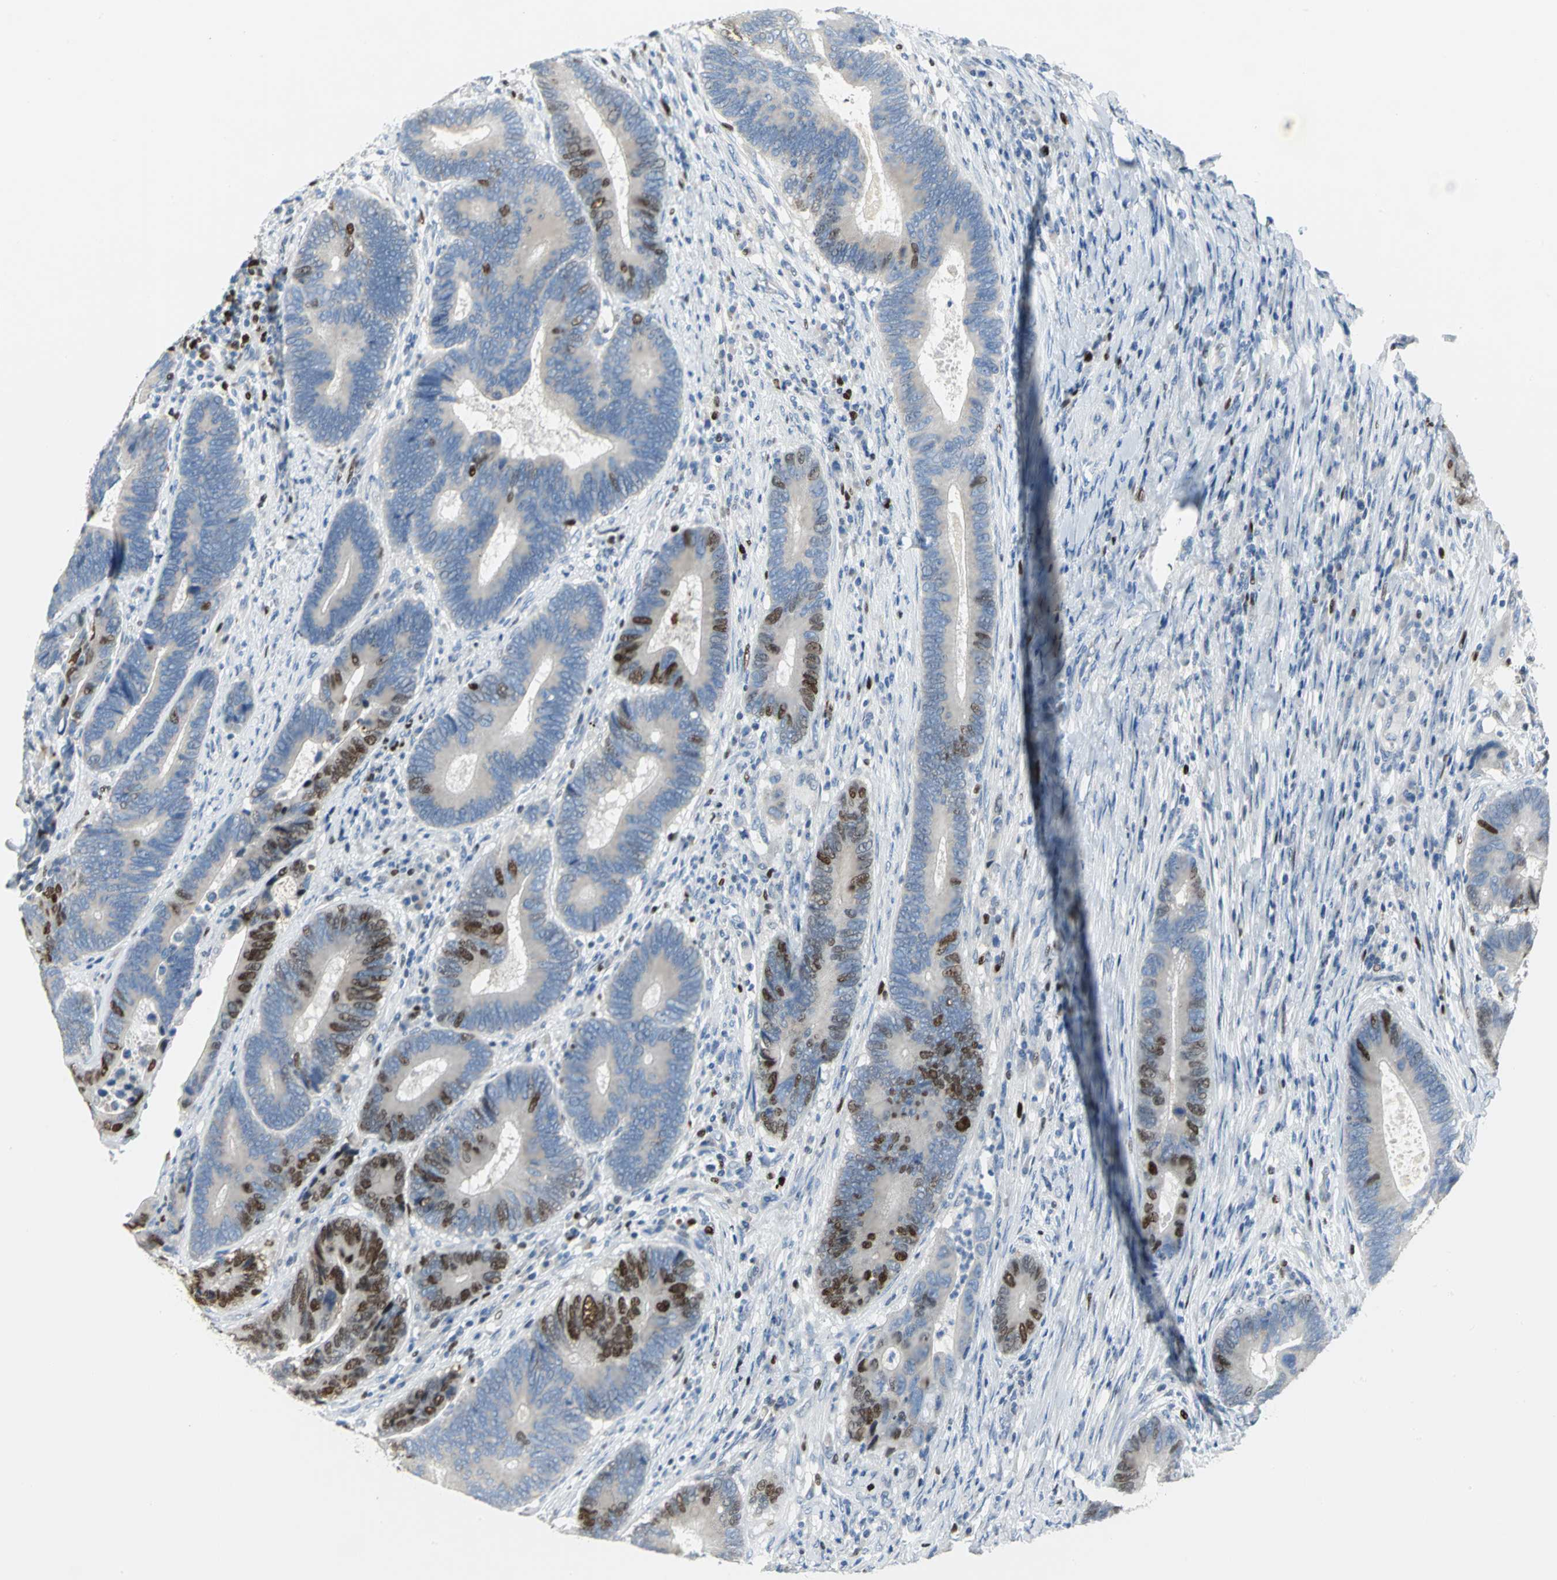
{"staining": {"intensity": "strong", "quantity": "<25%", "location": "nuclear"}, "tissue": "colorectal cancer", "cell_type": "Tumor cells", "image_type": "cancer", "snomed": [{"axis": "morphology", "description": "Adenocarcinoma, NOS"}, {"axis": "topography", "description": "Colon"}], "caption": "Colorectal cancer stained for a protein (brown) exhibits strong nuclear positive expression in approximately <25% of tumor cells.", "gene": "MCM4", "patient": {"sex": "female", "age": 78}}